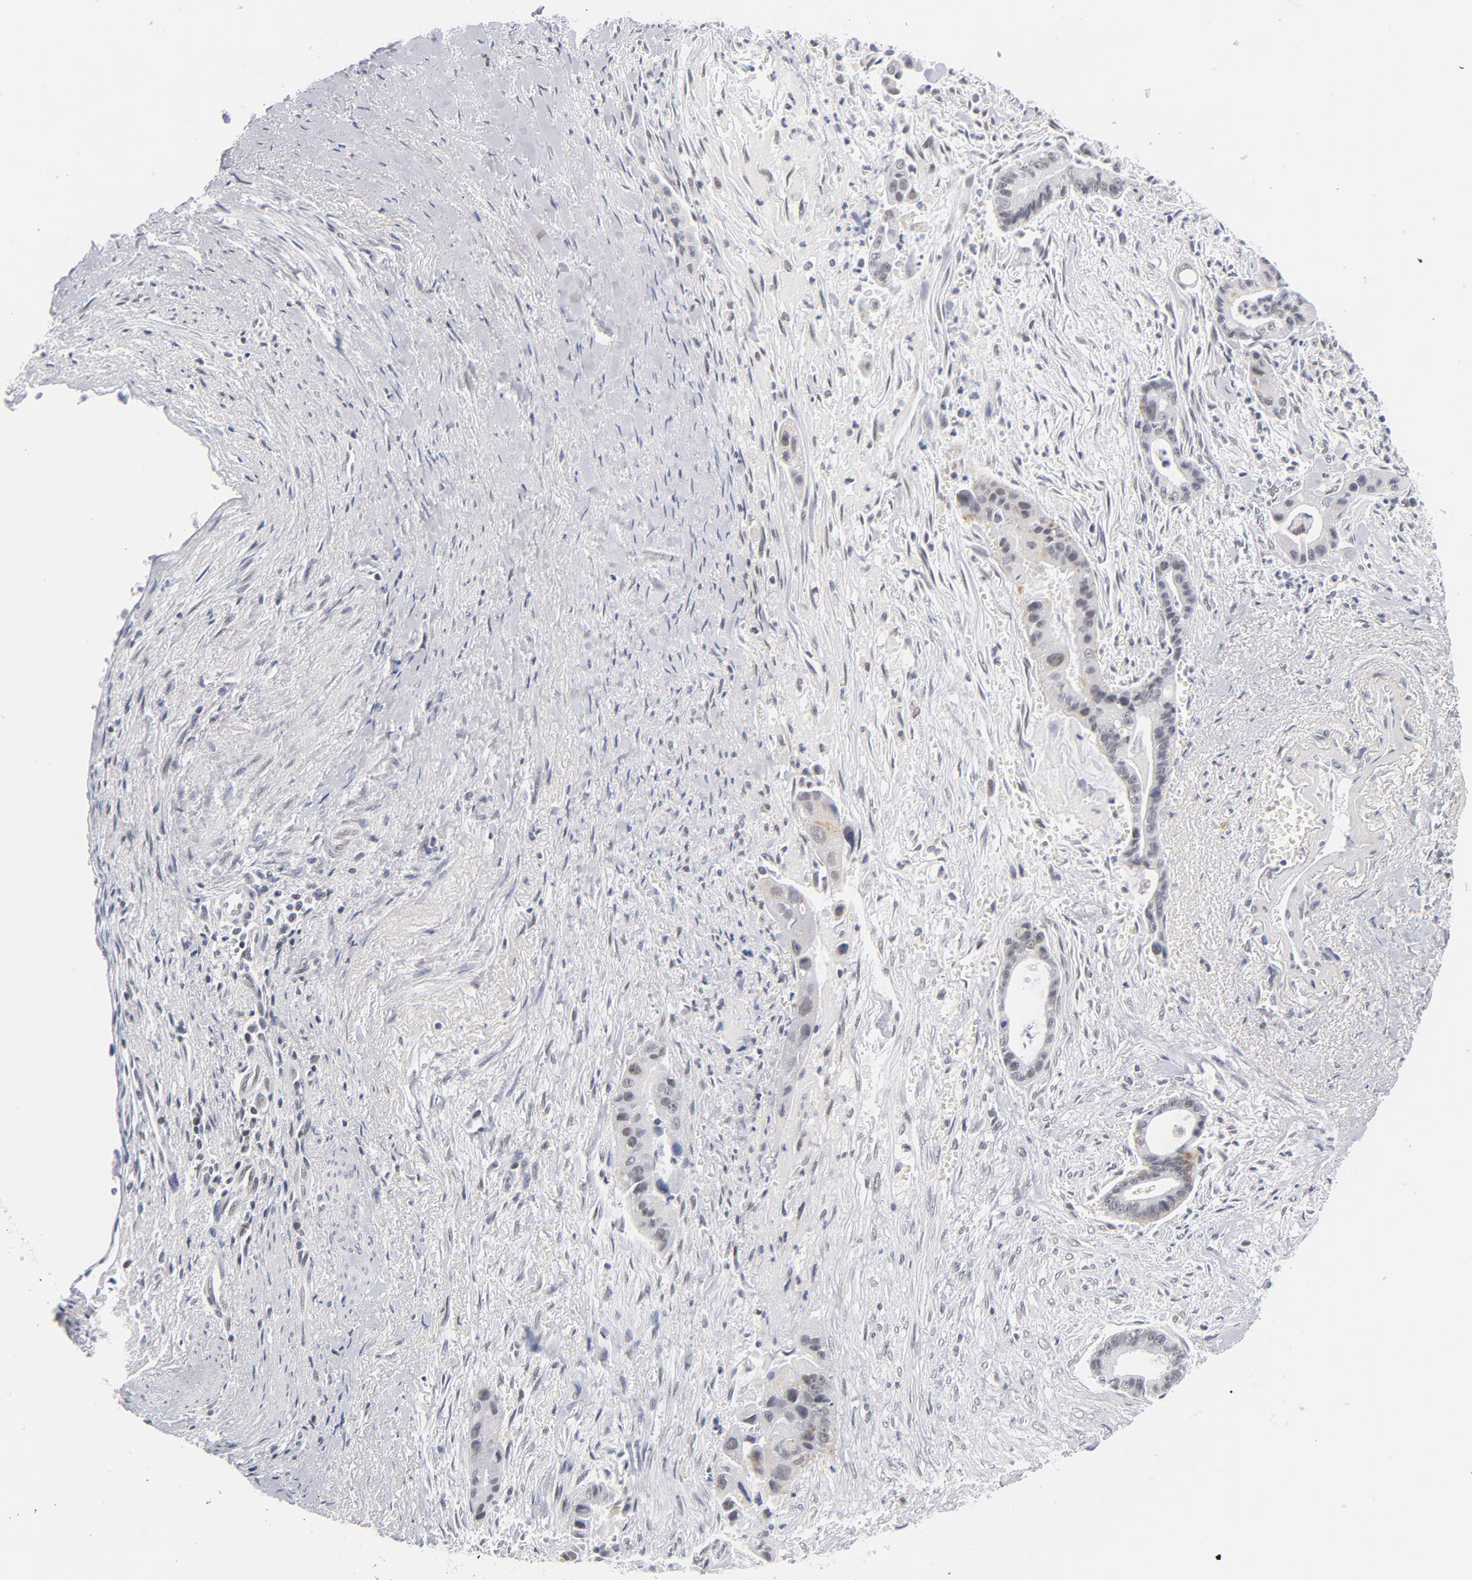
{"staining": {"intensity": "weak", "quantity": "25%-75%", "location": "nuclear"}, "tissue": "liver cancer", "cell_type": "Tumor cells", "image_type": "cancer", "snomed": [{"axis": "morphology", "description": "Cholangiocarcinoma"}, {"axis": "topography", "description": "Liver"}], "caption": "Brown immunohistochemical staining in cholangiocarcinoma (liver) reveals weak nuclear expression in about 25%-75% of tumor cells.", "gene": "BAP1", "patient": {"sex": "female", "age": 55}}